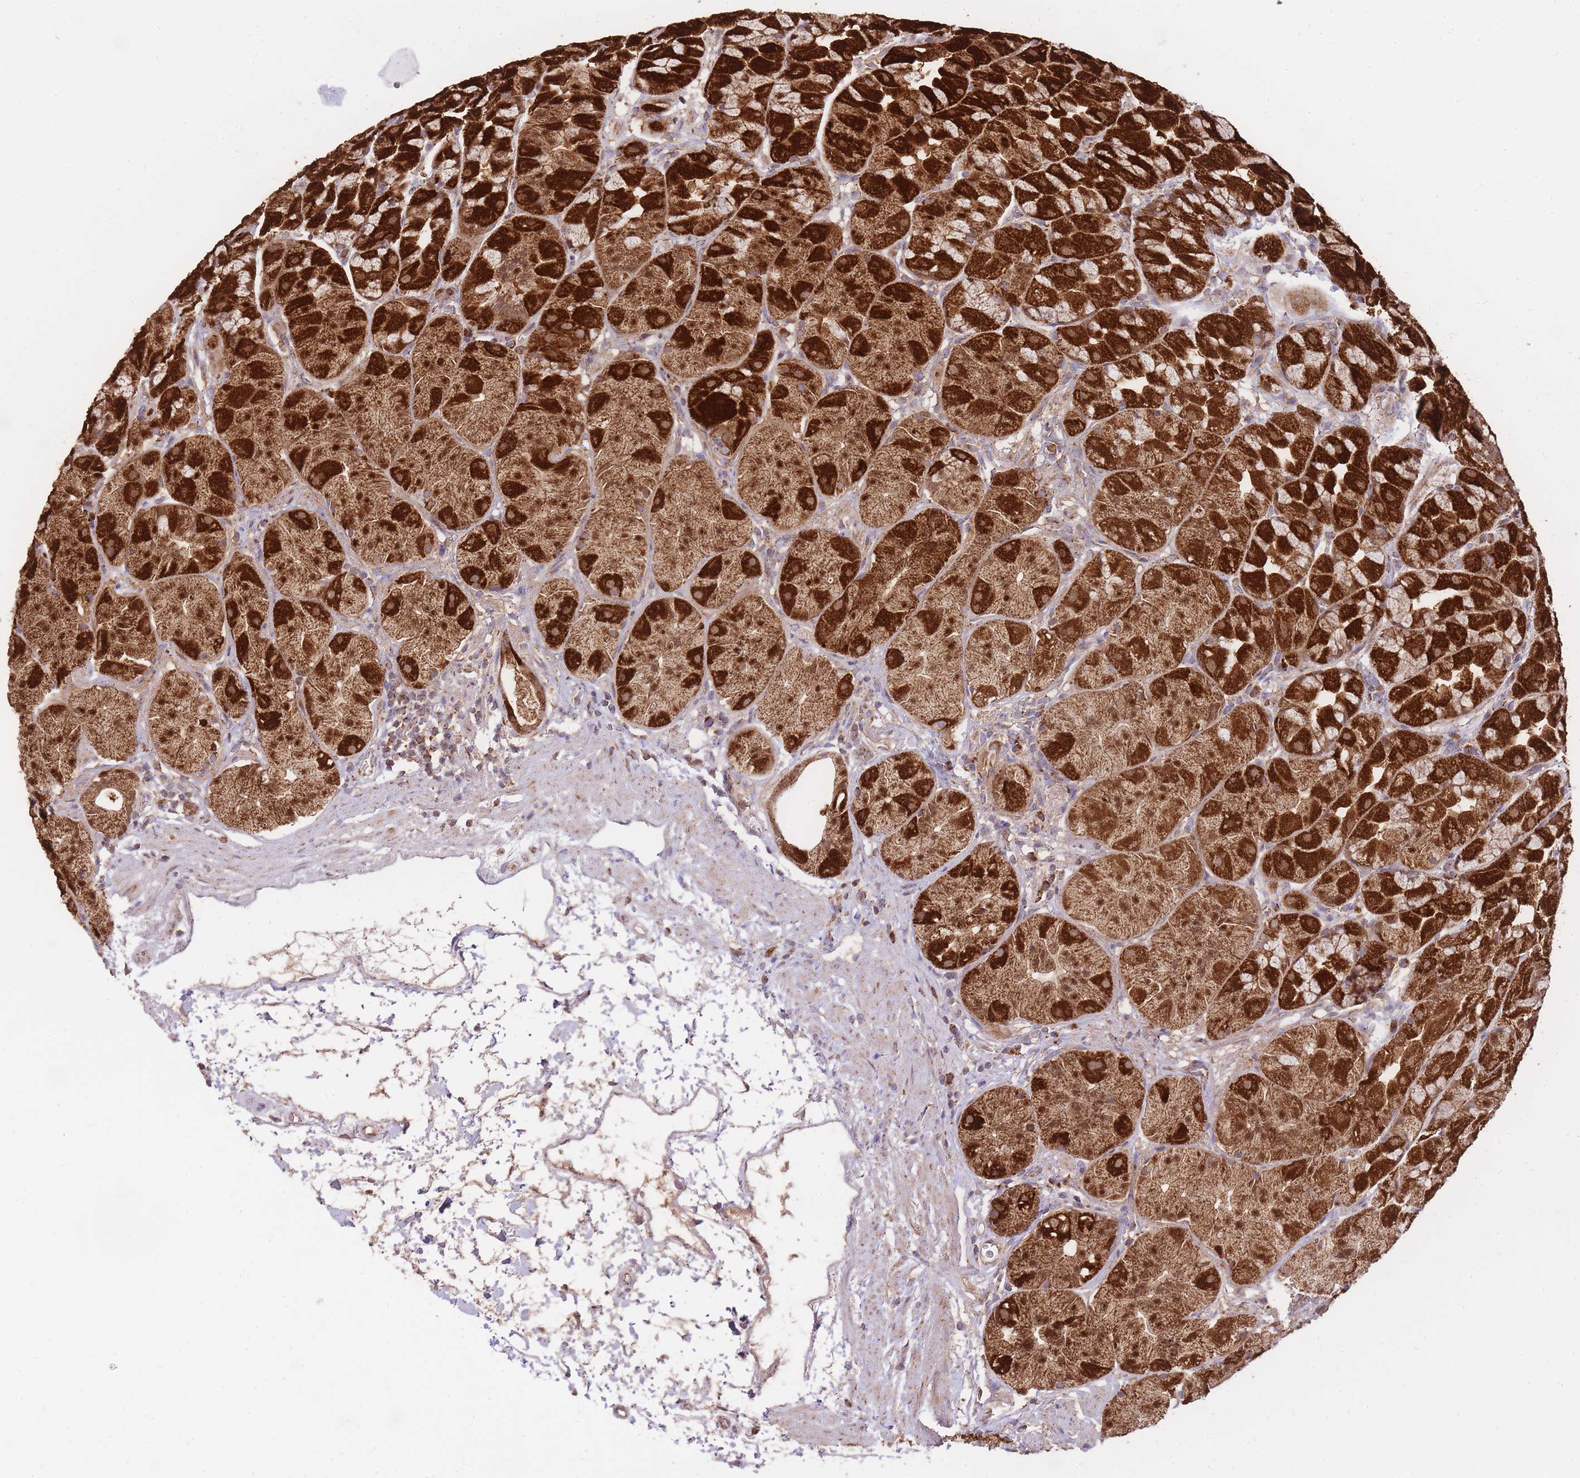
{"staining": {"intensity": "strong", "quantity": ">75%", "location": "cytoplasmic/membranous"}, "tissue": "stomach", "cell_type": "Glandular cells", "image_type": "normal", "snomed": [{"axis": "morphology", "description": "Normal tissue, NOS"}, {"axis": "topography", "description": "Stomach"}], "caption": "This photomicrograph reveals immunohistochemistry staining of normal human stomach, with high strong cytoplasmic/membranous expression in approximately >75% of glandular cells.", "gene": "PREP", "patient": {"sex": "male", "age": 57}}